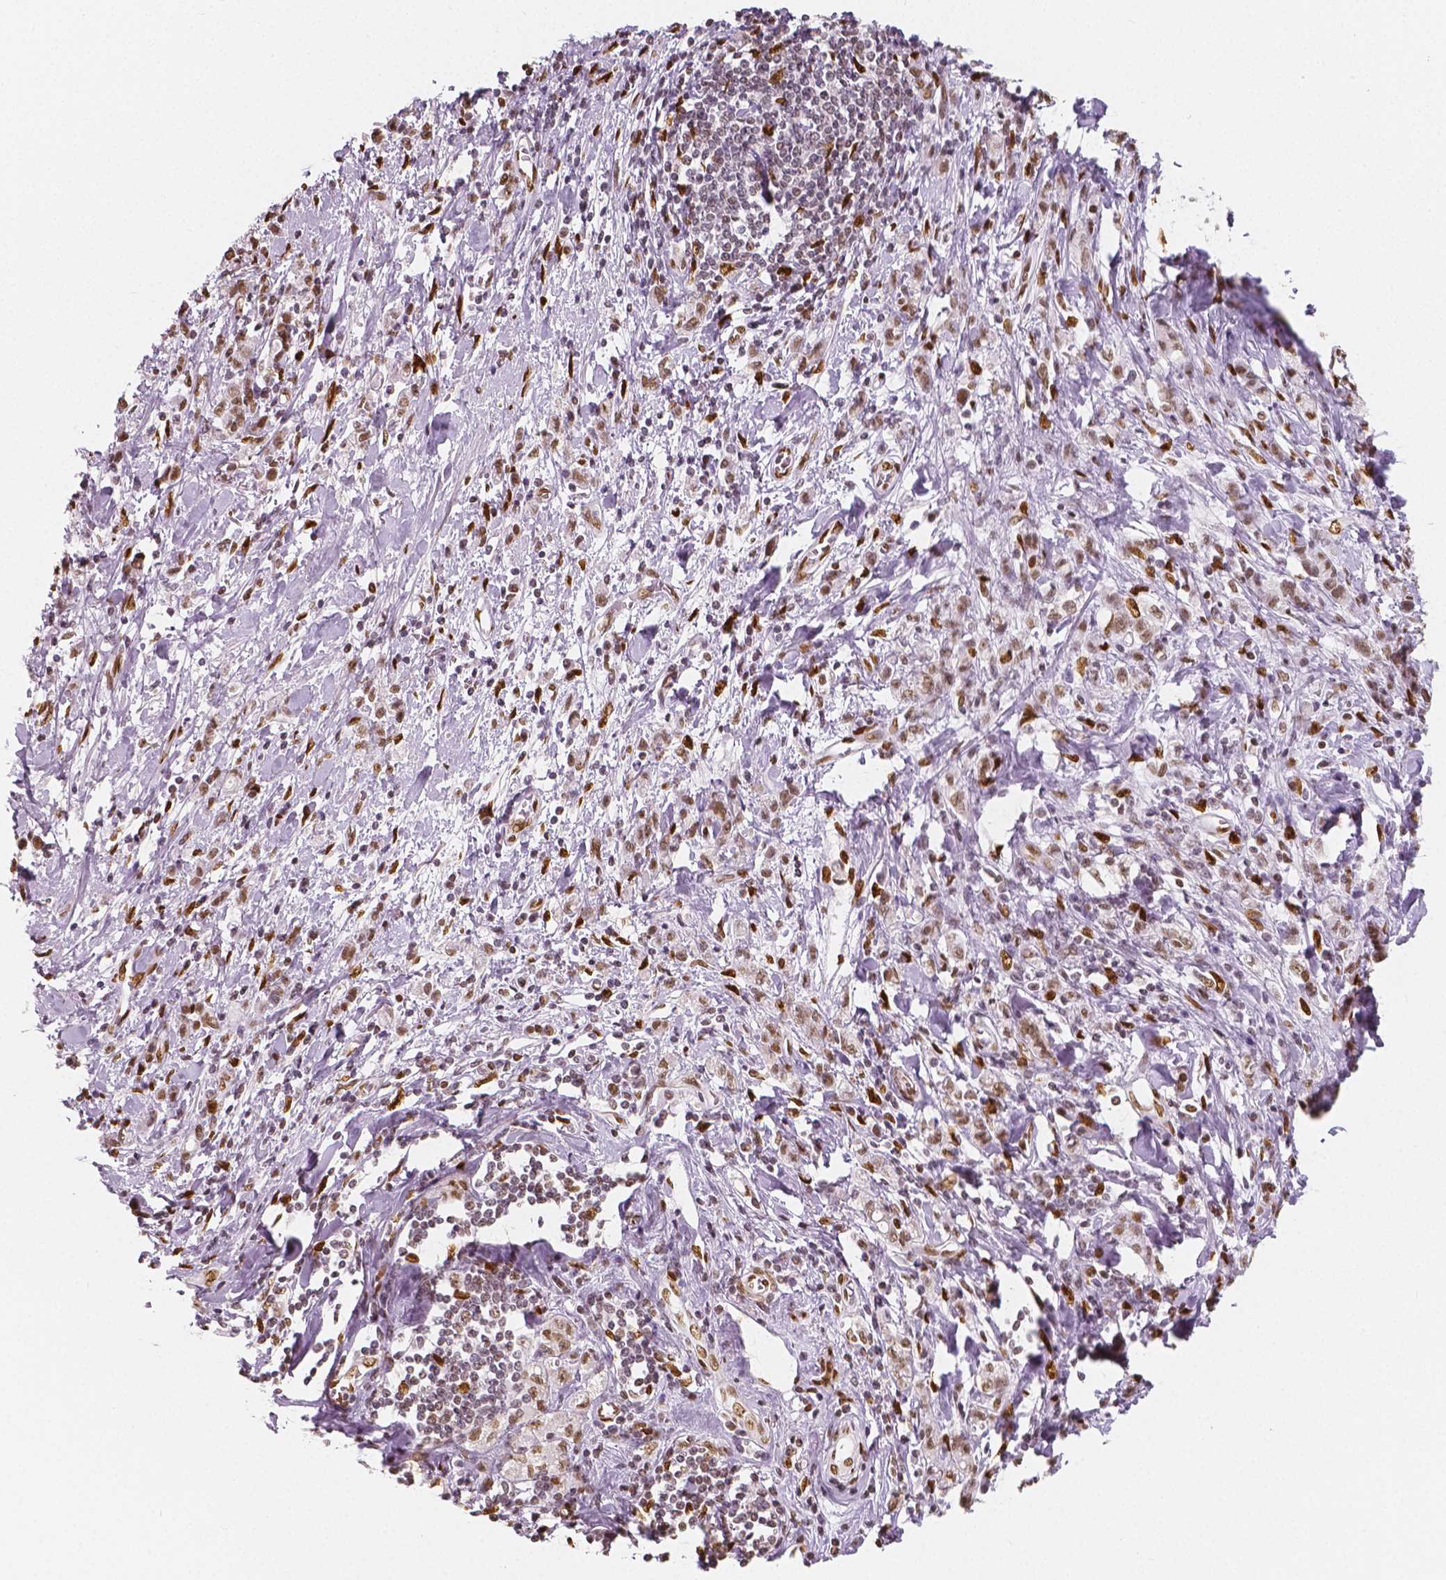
{"staining": {"intensity": "moderate", "quantity": ">75%", "location": "nuclear"}, "tissue": "stomach cancer", "cell_type": "Tumor cells", "image_type": "cancer", "snomed": [{"axis": "morphology", "description": "Adenocarcinoma, NOS"}, {"axis": "topography", "description": "Stomach"}], "caption": "Human stomach adenocarcinoma stained with a brown dye demonstrates moderate nuclear positive positivity in about >75% of tumor cells.", "gene": "NUCKS1", "patient": {"sex": "male", "age": 77}}